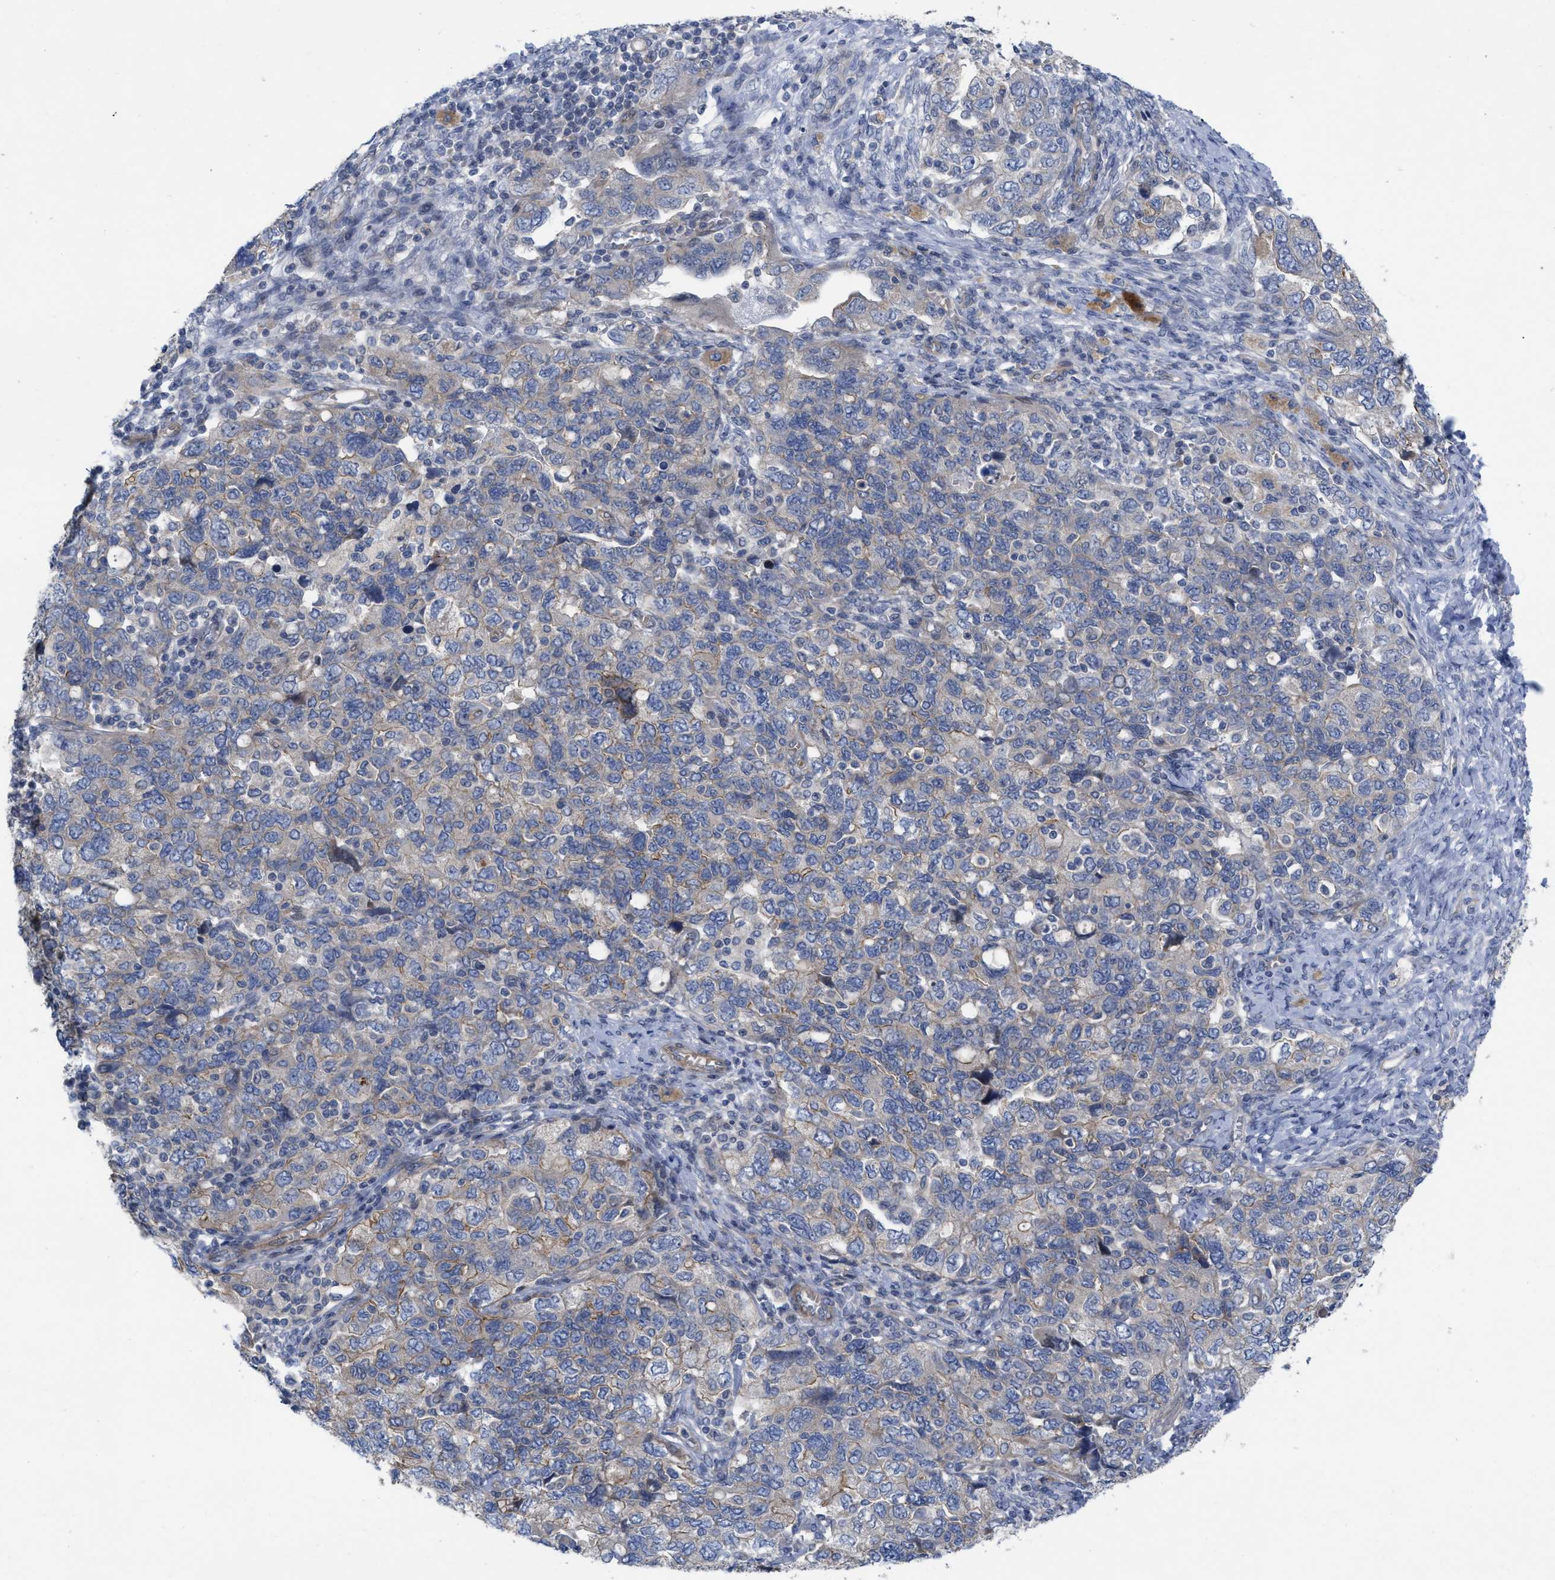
{"staining": {"intensity": "negative", "quantity": "none", "location": "none"}, "tissue": "ovarian cancer", "cell_type": "Tumor cells", "image_type": "cancer", "snomed": [{"axis": "morphology", "description": "Carcinoma, NOS"}, {"axis": "morphology", "description": "Cystadenocarcinoma, serous, NOS"}, {"axis": "topography", "description": "Ovary"}], "caption": "This is an immunohistochemistry image of human ovarian cancer (serous cystadenocarcinoma). There is no expression in tumor cells.", "gene": "NDEL1", "patient": {"sex": "female", "age": 69}}